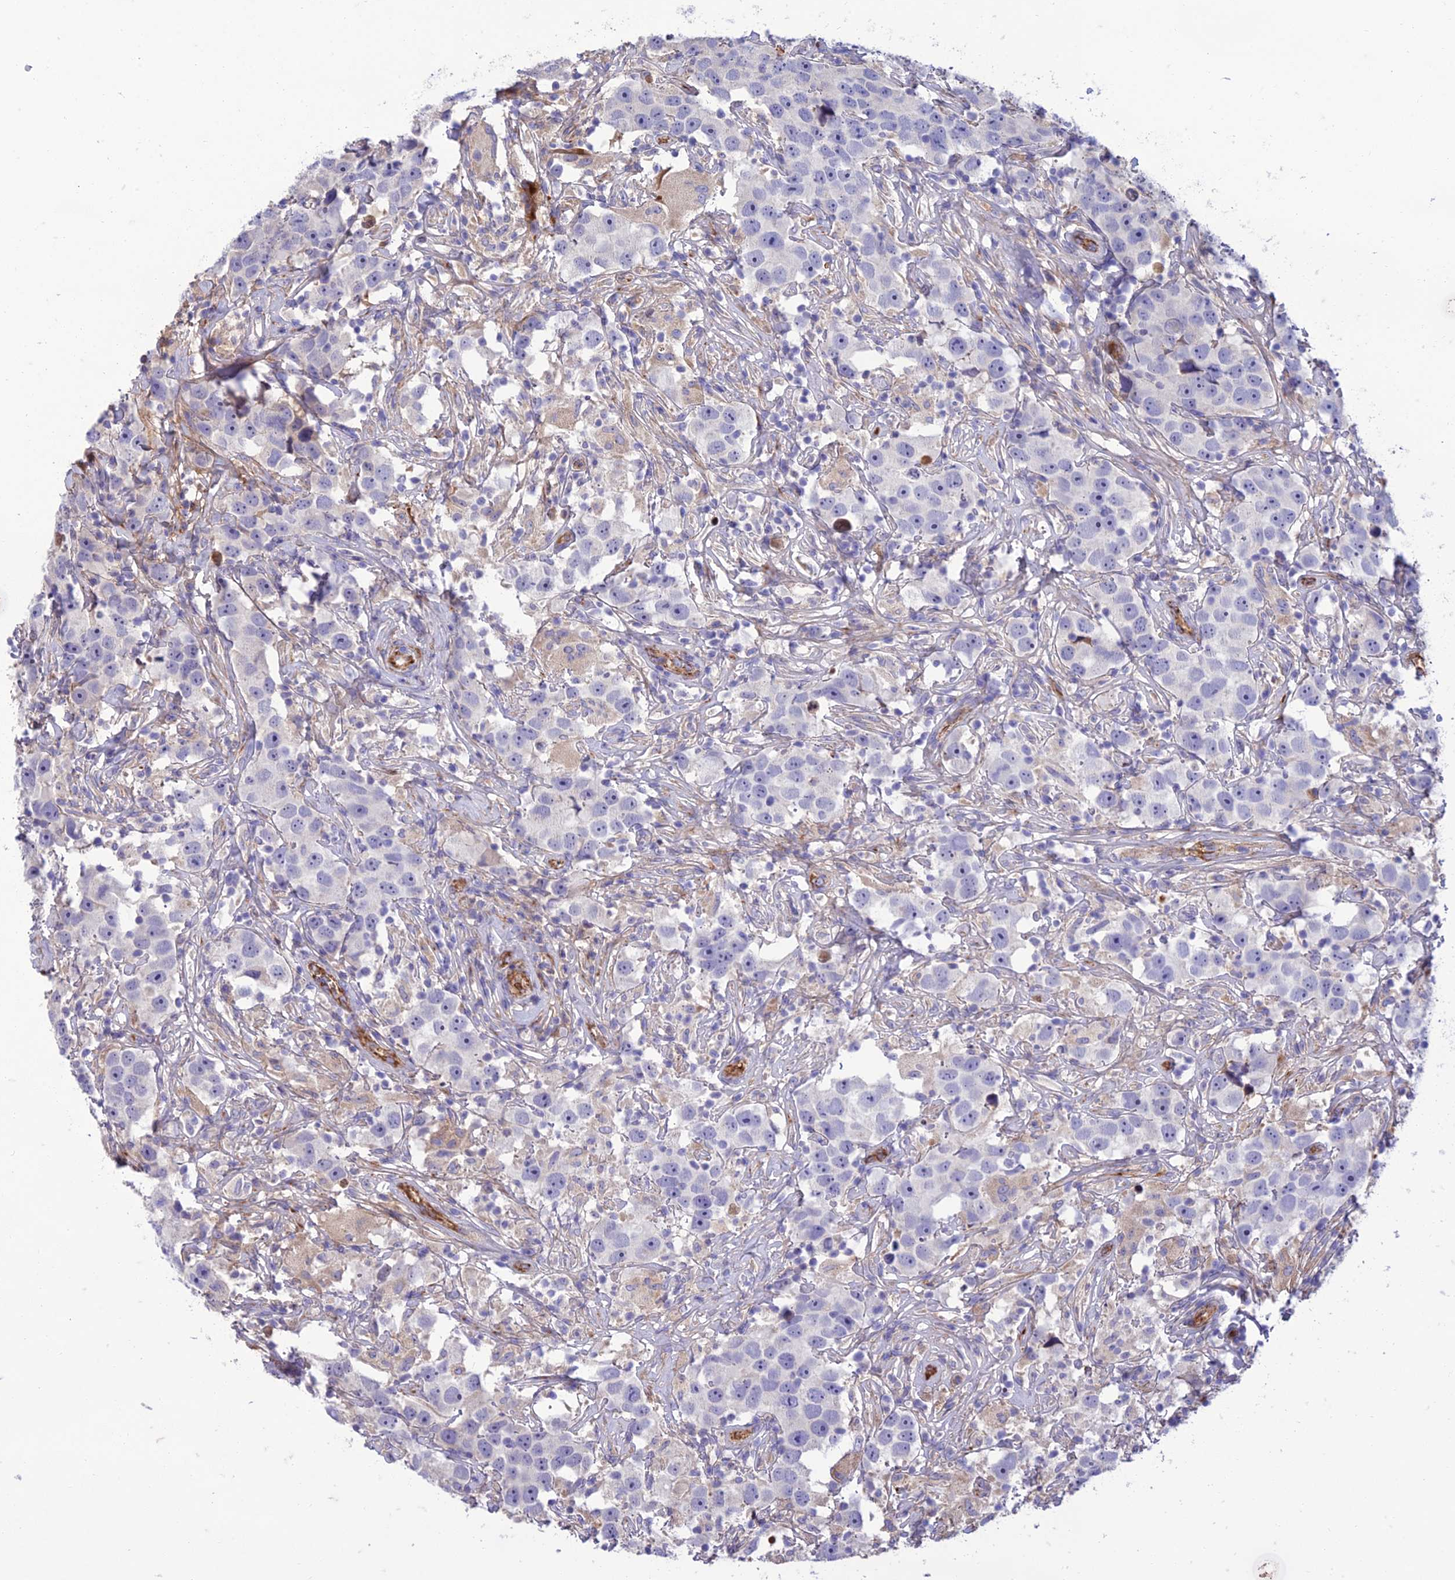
{"staining": {"intensity": "negative", "quantity": "none", "location": "none"}, "tissue": "testis cancer", "cell_type": "Tumor cells", "image_type": "cancer", "snomed": [{"axis": "morphology", "description": "Seminoma, NOS"}, {"axis": "topography", "description": "Testis"}], "caption": "Immunohistochemical staining of human testis cancer exhibits no significant staining in tumor cells.", "gene": "SEL1L3", "patient": {"sex": "male", "age": 49}}